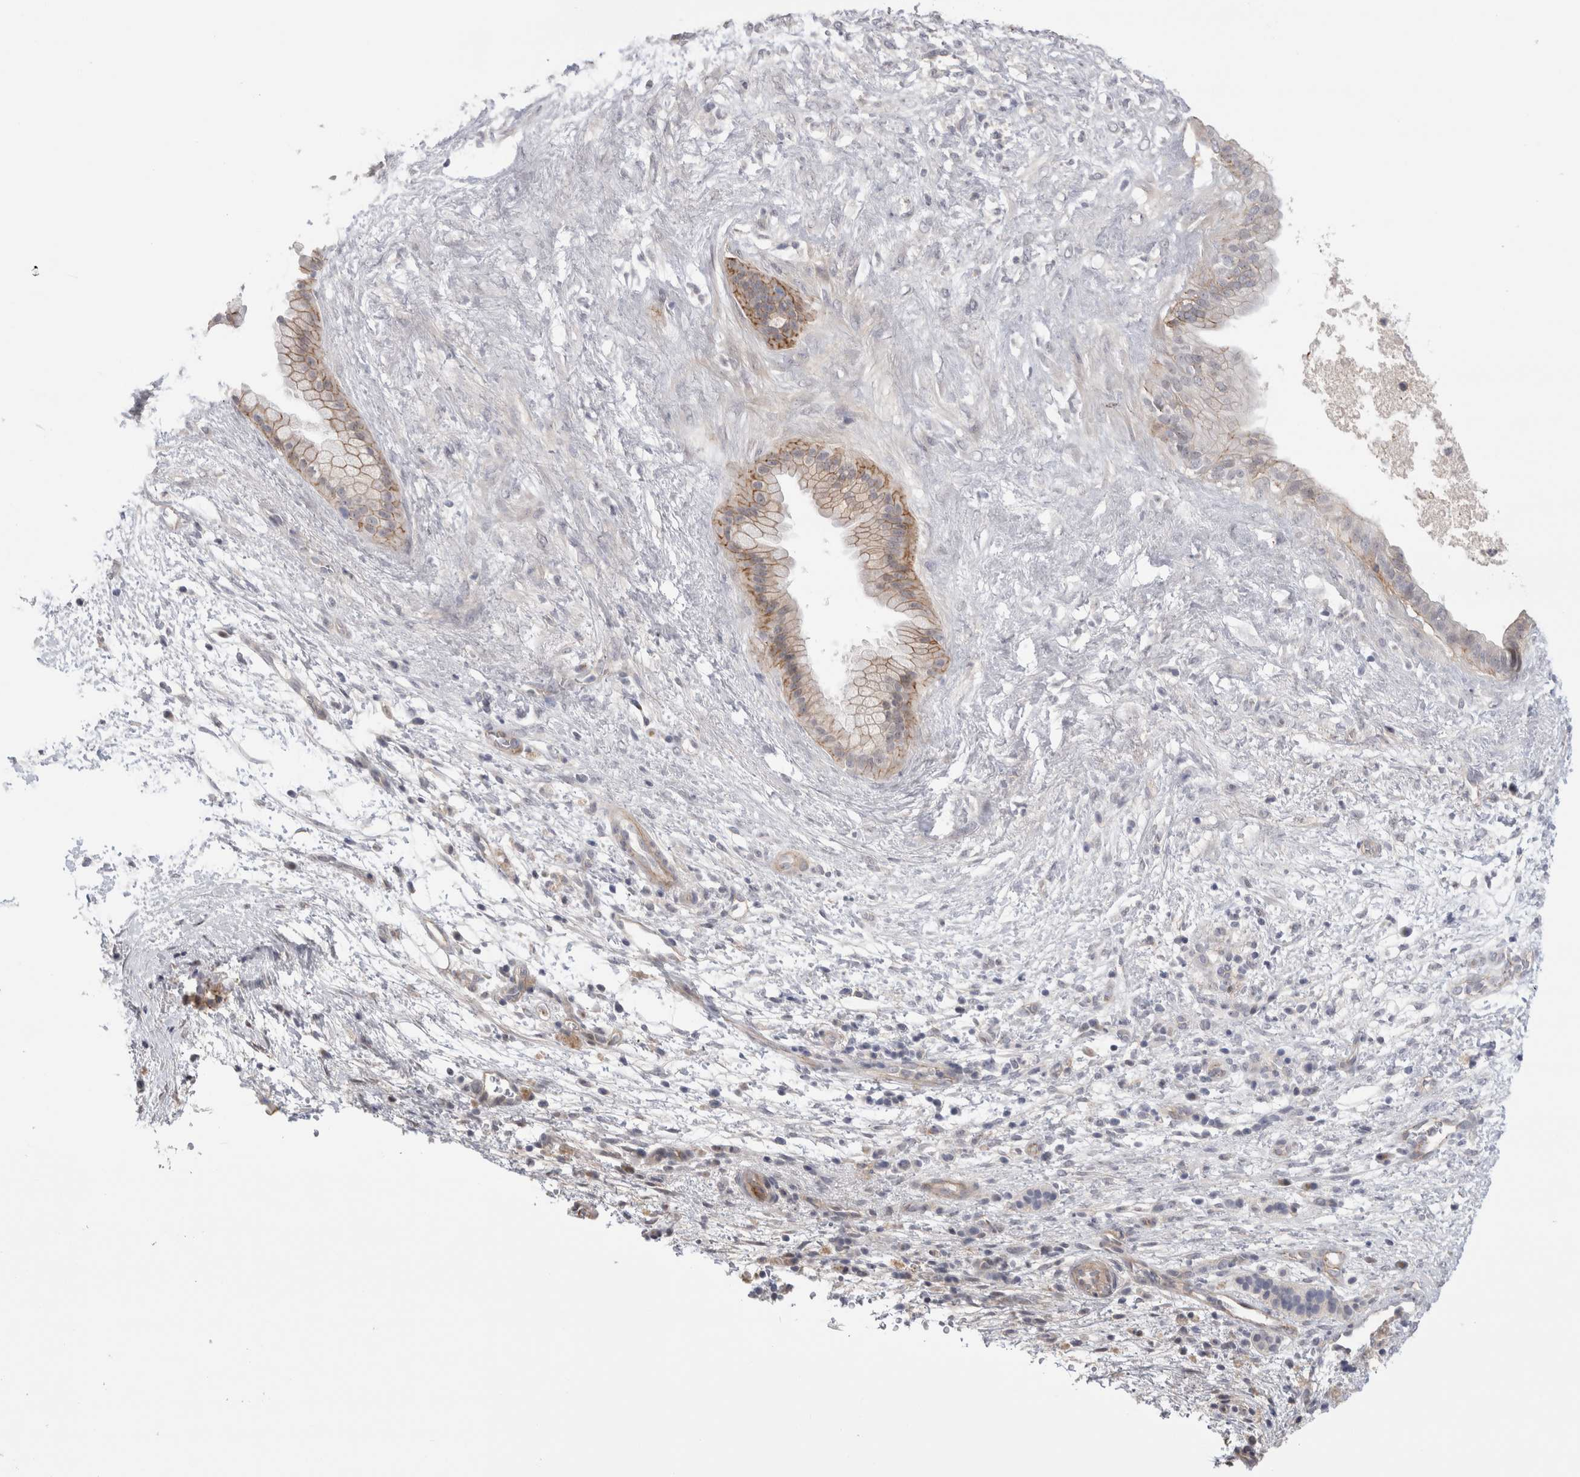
{"staining": {"intensity": "moderate", "quantity": "<25%", "location": "cytoplasmic/membranous"}, "tissue": "pancreatic cancer", "cell_type": "Tumor cells", "image_type": "cancer", "snomed": [{"axis": "morphology", "description": "Adenocarcinoma, NOS"}, {"axis": "topography", "description": "Pancreas"}], "caption": "Moderate cytoplasmic/membranous staining for a protein is identified in approximately <25% of tumor cells of pancreatic cancer using IHC.", "gene": "VANGL1", "patient": {"sex": "female", "age": 78}}